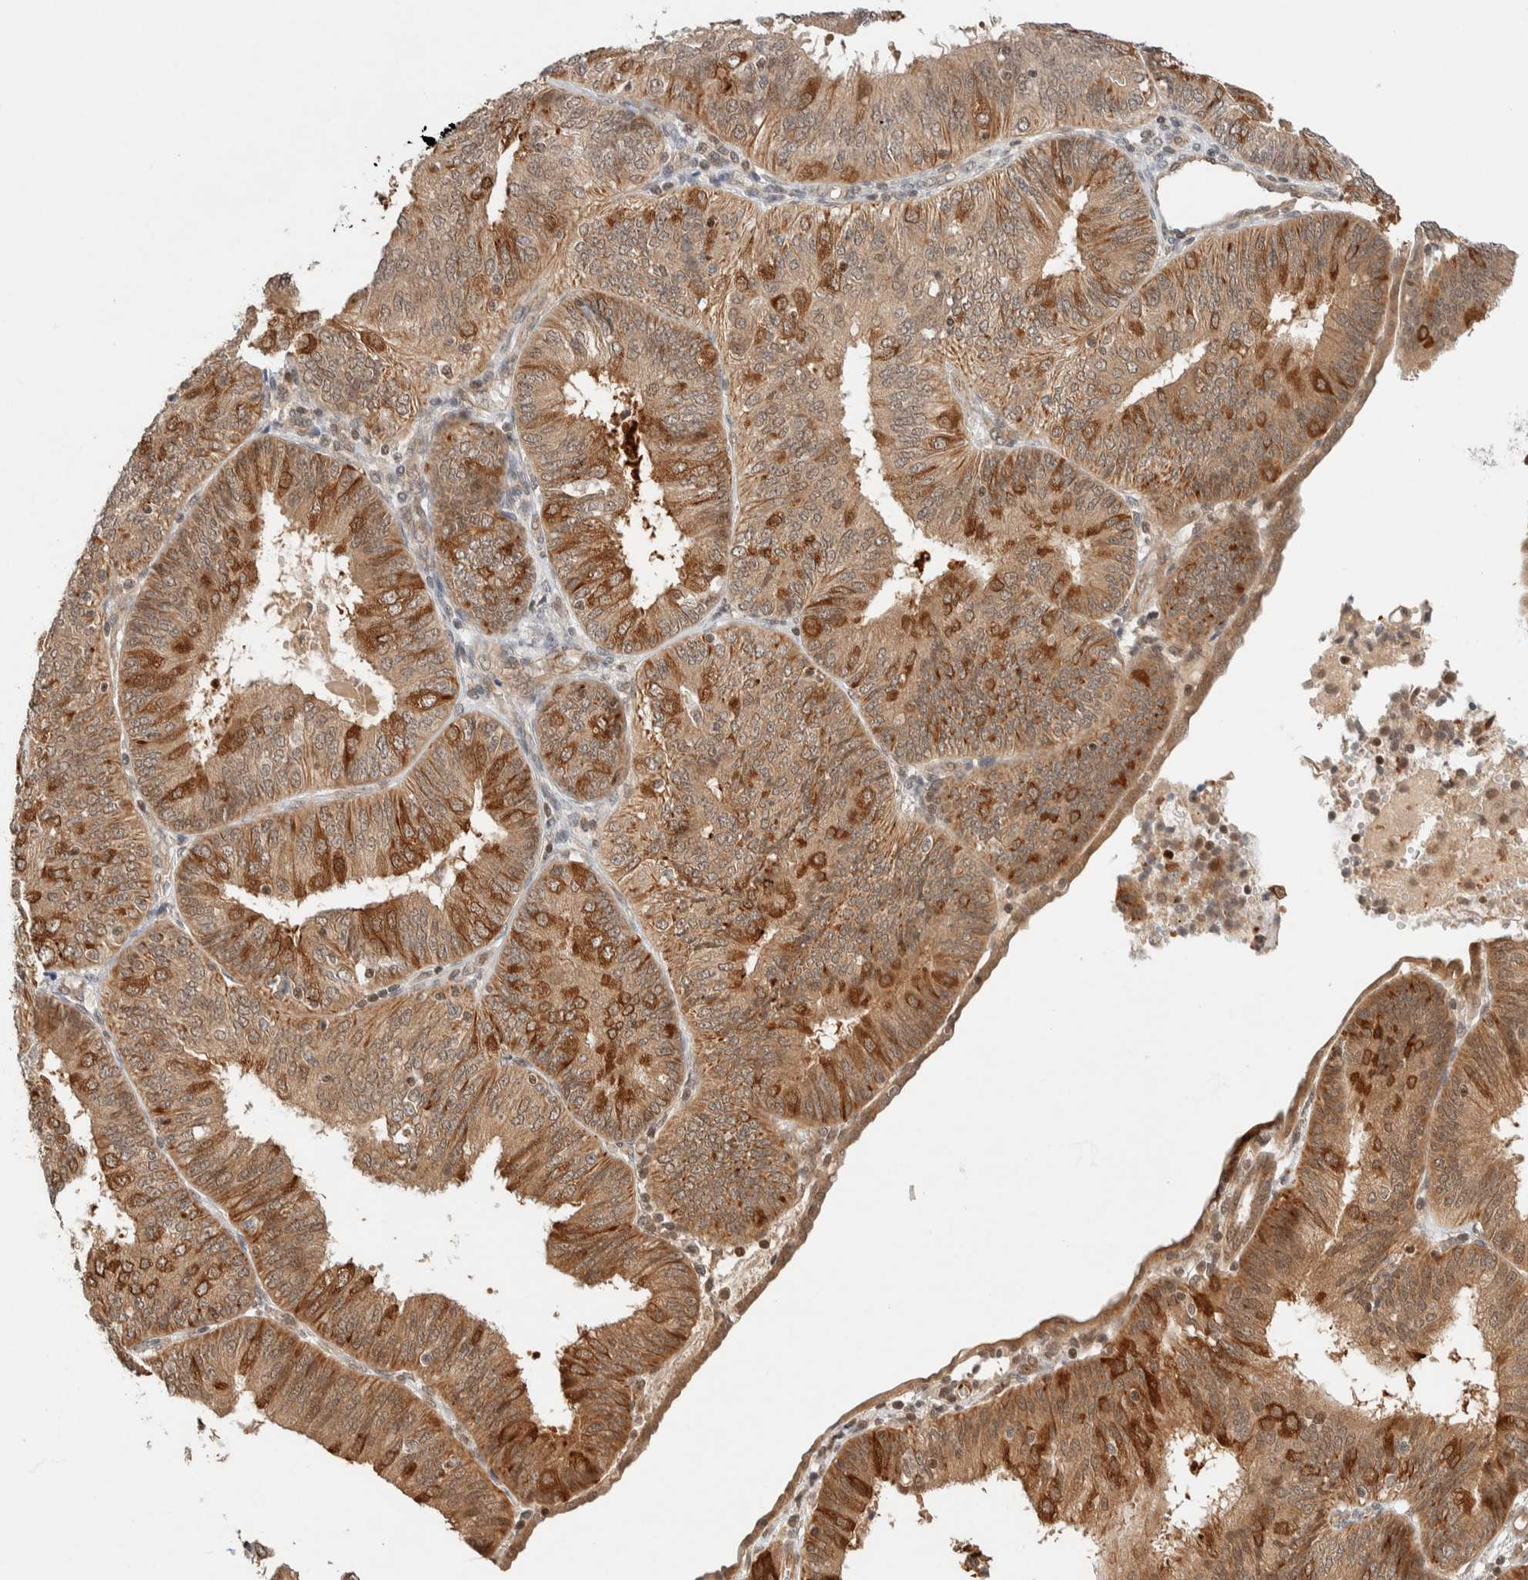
{"staining": {"intensity": "moderate", "quantity": ">75%", "location": "cytoplasmic/membranous"}, "tissue": "endometrial cancer", "cell_type": "Tumor cells", "image_type": "cancer", "snomed": [{"axis": "morphology", "description": "Adenocarcinoma, NOS"}, {"axis": "topography", "description": "Endometrium"}], "caption": "The image displays a brown stain indicating the presence of a protein in the cytoplasmic/membranous of tumor cells in endometrial cancer (adenocarcinoma).", "gene": "C8orf76", "patient": {"sex": "female", "age": 58}}